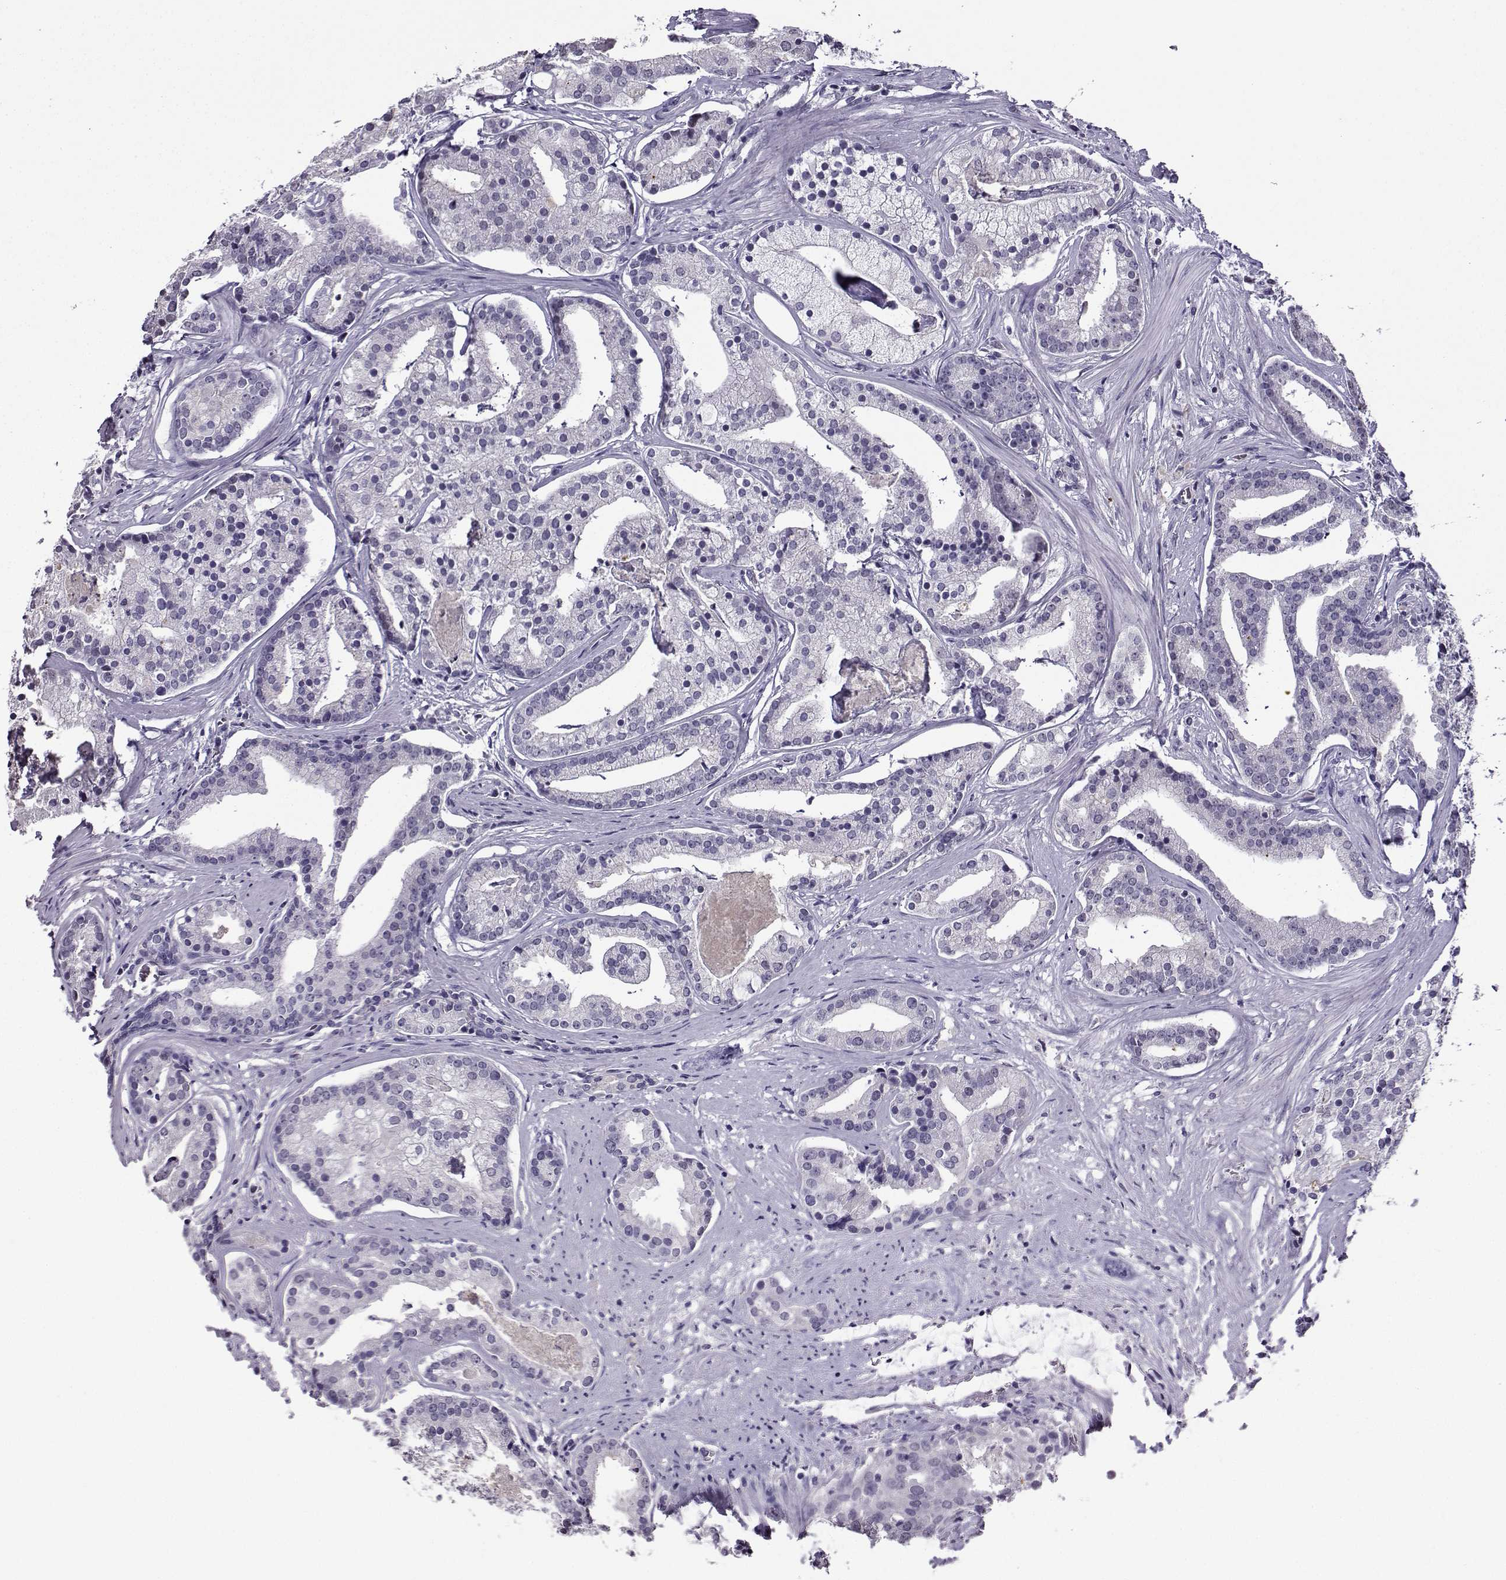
{"staining": {"intensity": "negative", "quantity": "none", "location": "none"}, "tissue": "prostate cancer", "cell_type": "Tumor cells", "image_type": "cancer", "snomed": [{"axis": "morphology", "description": "Adenocarcinoma, NOS"}, {"axis": "topography", "description": "Prostate and seminal vesicle, NOS"}, {"axis": "topography", "description": "Prostate"}], "caption": "Adenocarcinoma (prostate) was stained to show a protein in brown. There is no significant expression in tumor cells.", "gene": "LRFN2", "patient": {"sex": "male", "age": 44}}